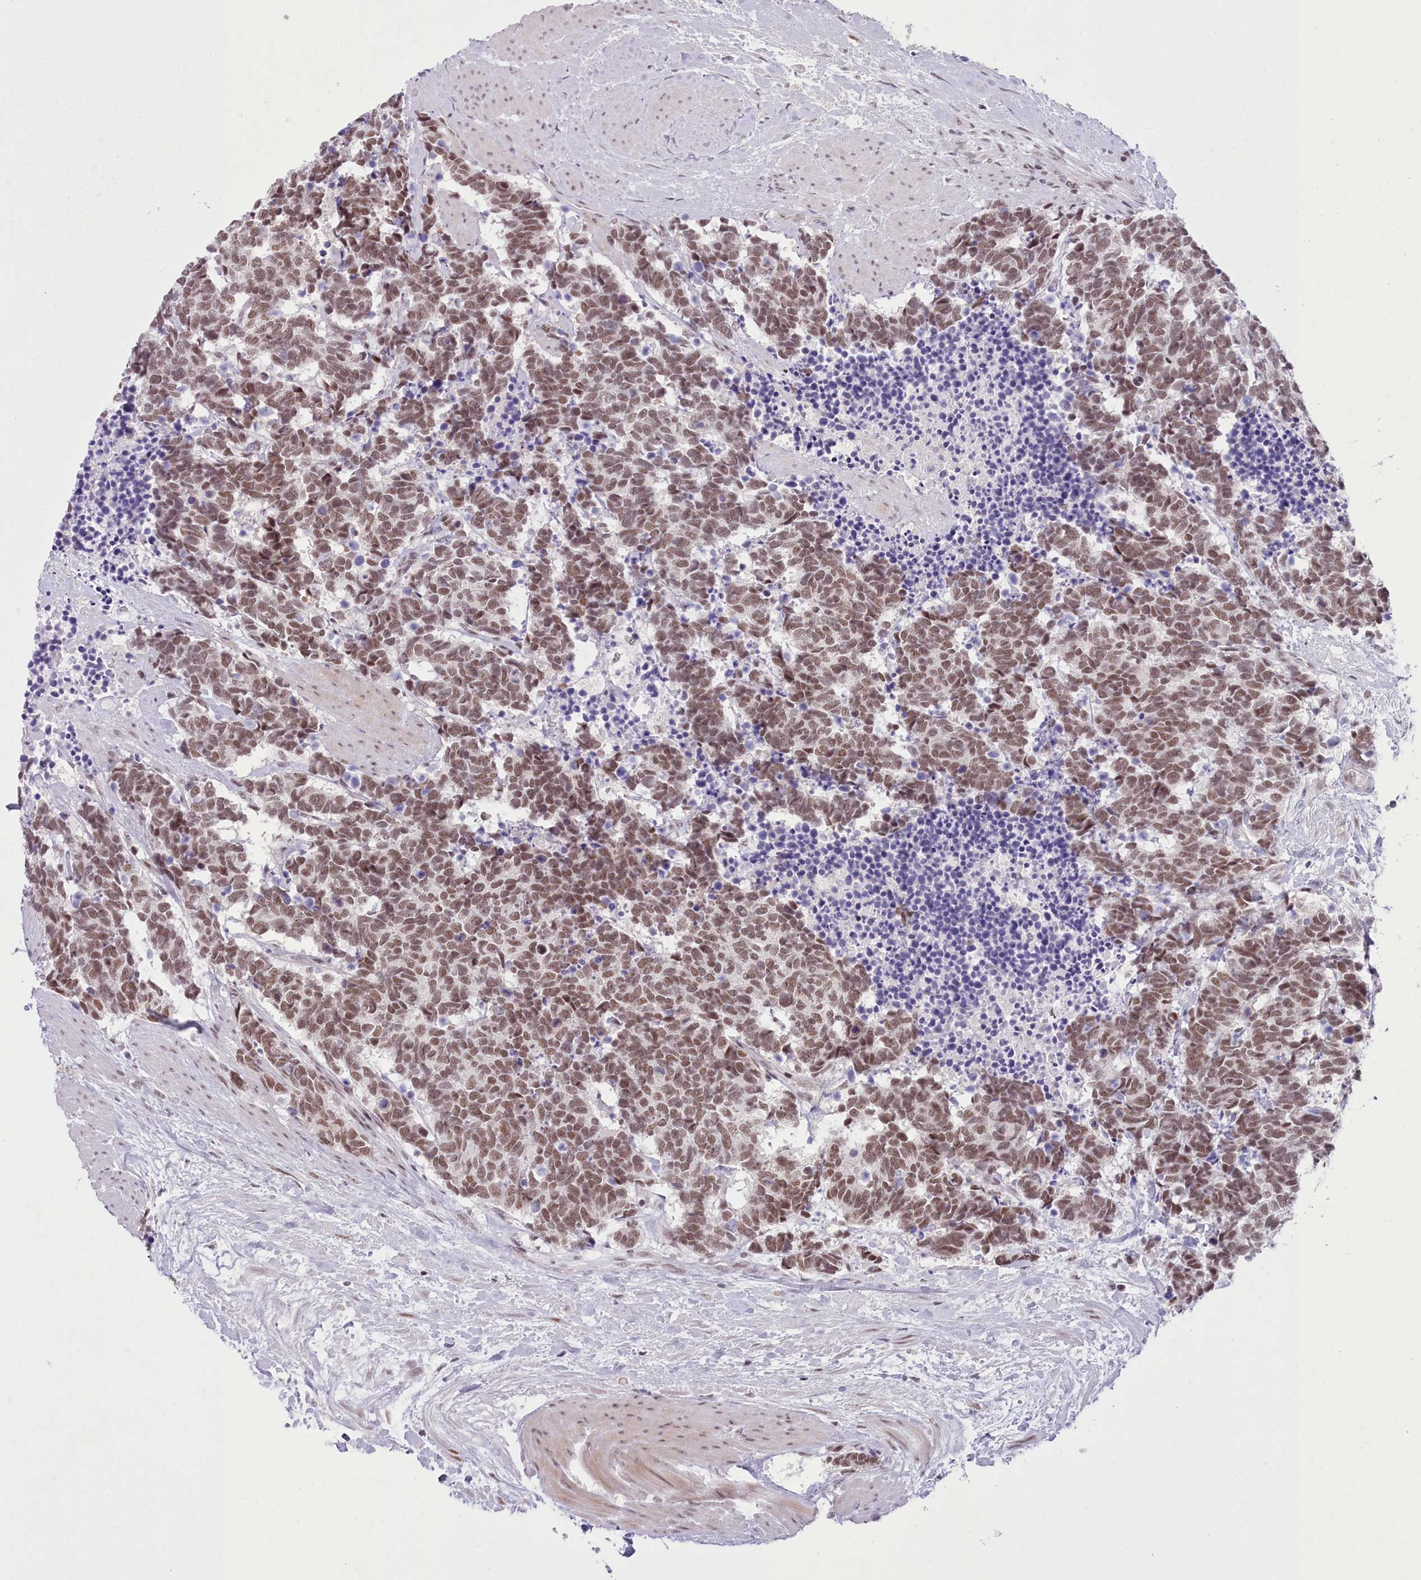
{"staining": {"intensity": "moderate", "quantity": ">75%", "location": "nuclear"}, "tissue": "carcinoid", "cell_type": "Tumor cells", "image_type": "cancer", "snomed": [{"axis": "morphology", "description": "Carcinoma, NOS"}, {"axis": "morphology", "description": "Carcinoid, malignant, NOS"}, {"axis": "topography", "description": "Prostate"}], "caption": "A brown stain labels moderate nuclear positivity of a protein in malignant carcinoid tumor cells.", "gene": "RFX1", "patient": {"sex": "male", "age": 57}}